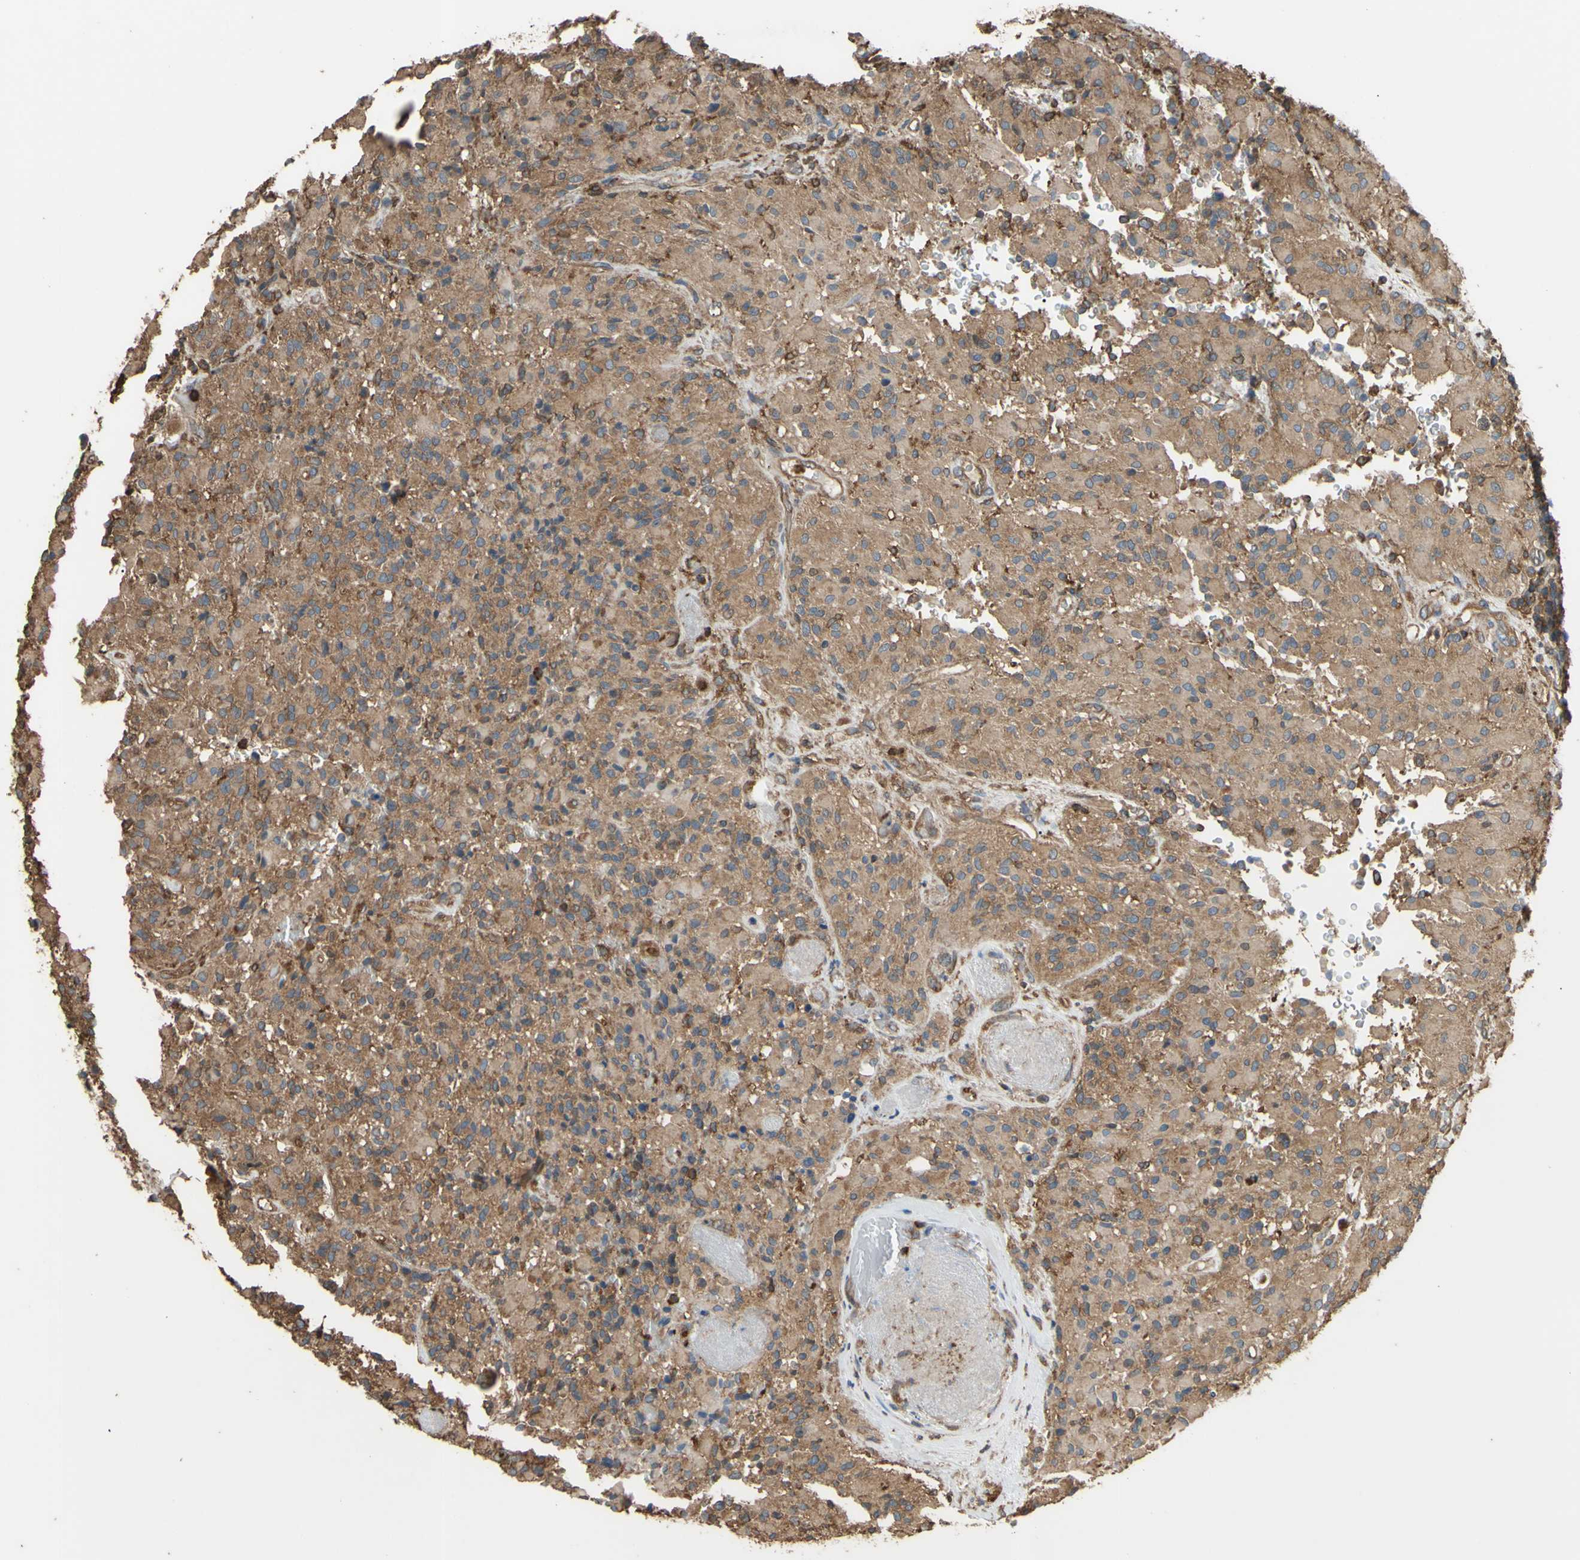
{"staining": {"intensity": "moderate", "quantity": ">75%", "location": "cytoplasmic/membranous"}, "tissue": "glioma", "cell_type": "Tumor cells", "image_type": "cancer", "snomed": [{"axis": "morphology", "description": "Glioma, malignant, High grade"}, {"axis": "topography", "description": "Brain"}], "caption": "About >75% of tumor cells in high-grade glioma (malignant) reveal moderate cytoplasmic/membranous protein expression as visualized by brown immunohistochemical staining.", "gene": "CTTN", "patient": {"sex": "male", "age": 71}}